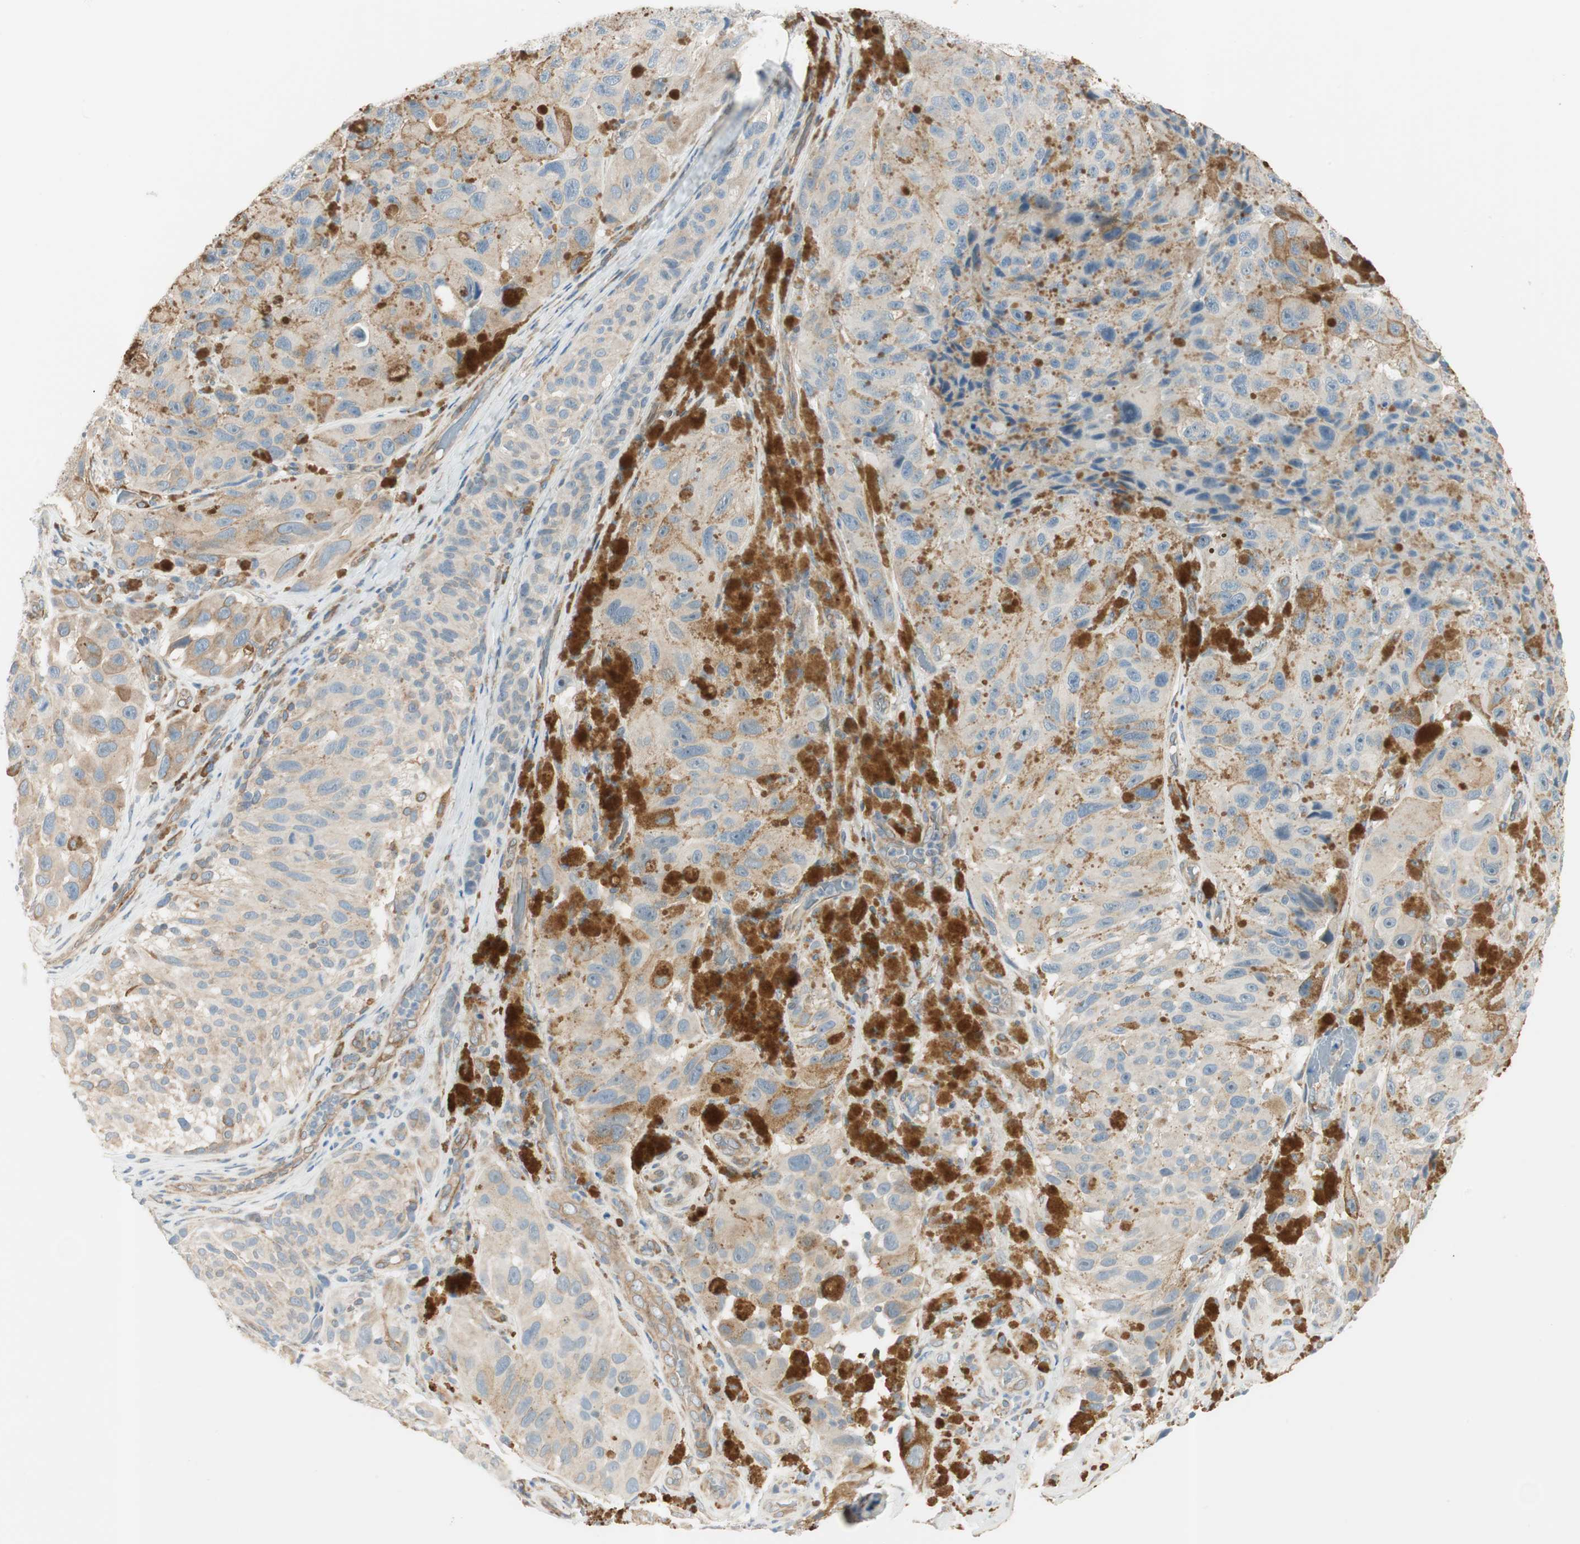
{"staining": {"intensity": "weak", "quantity": ">75%", "location": "cytoplasmic/membranous"}, "tissue": "melanoma", "cell_type": "Tumor cells", "image_type": "cancer", "snomed": [{"axis": "morphology", "description": "Malignant melanoma, NOS"}, {"axis": "topography", "description": "Skin"}], "caption": "Brown immunohistochemical staining in malignant melanoma reveals weak cytoplasmic/membranous staining in approximately >75% of tumor cells.", "gene": "CDK3", "patient": {"sex": "female", "age": 73}}